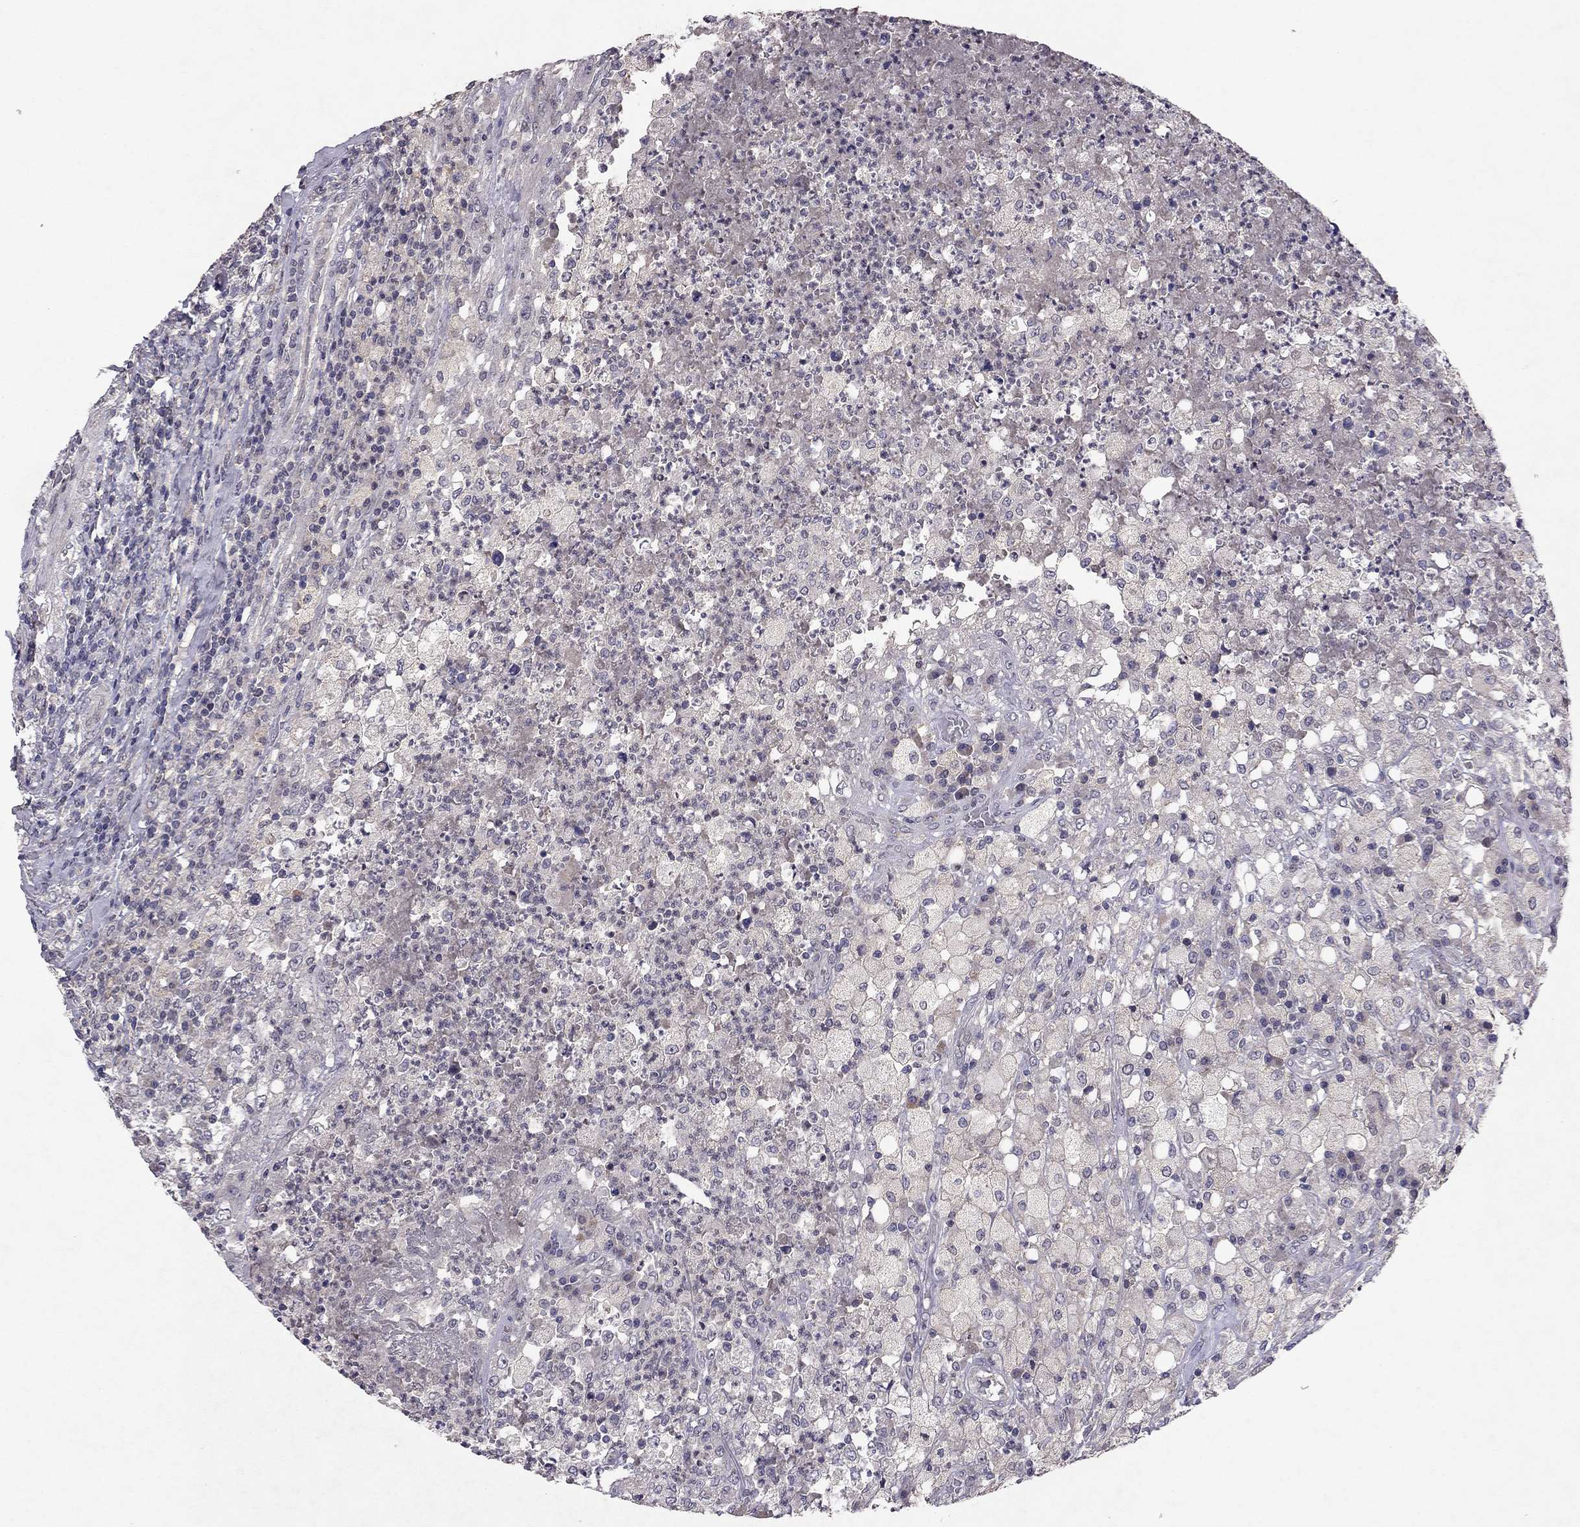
{"staining": {"intensity": "negative", "quantity": "none", "location": "none"}, "tissue": "testis cancer", "cell_type": "Tumor cells", "image_type": "cancer", "snomed": [{"axis": "morphology", "description": "Necrosis, NOS"}, {"axis": "morphology", "description": "Carcinoma, Embryonal, NOS"}, {"axis": "topography", "description": "Testis"}], "caption": "This is a photomicrograph of immunohistochemistry staining of embryonal carcinoma (testis), which shows no expression in tumor cells.", "gene": "ESR2", "patient": {"sex": "male", "age": 19}}